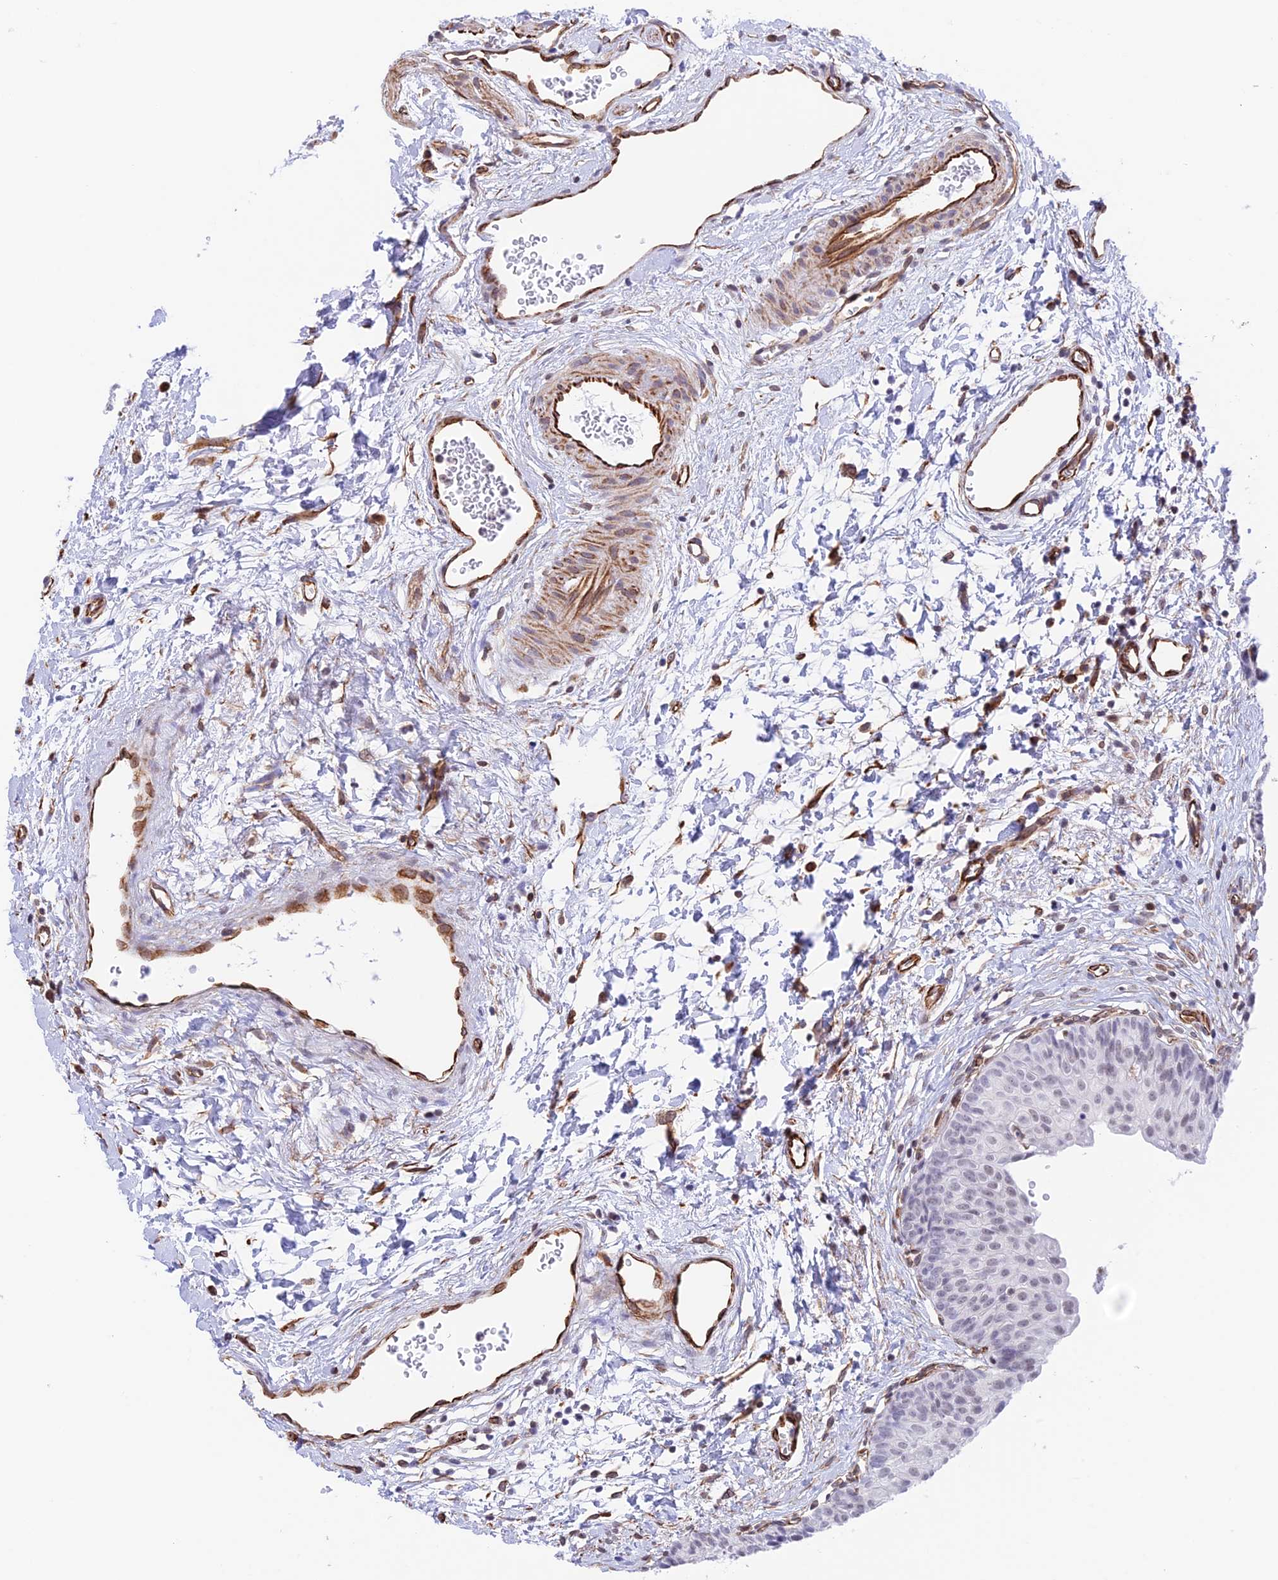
{"staining": {"intensity": "negative", "quantity": "none", "location": "none"}, "tissue": "urinary bladder", "cell_type": "Urothelial cells", "image_type": "normal", "snomed": [{"axis": "morphology", "description": "Normal tissue, NOS"}, {"axis": "topography", "description": "Urinary bladder"}], "caption": "This is an immunohistochemistry (IHC) histopathology image of benign urinary bladder. There is no positivity in urothelial cells.", "gene": "ZNF652", "patient": {"sex": "male", "age": 51}}